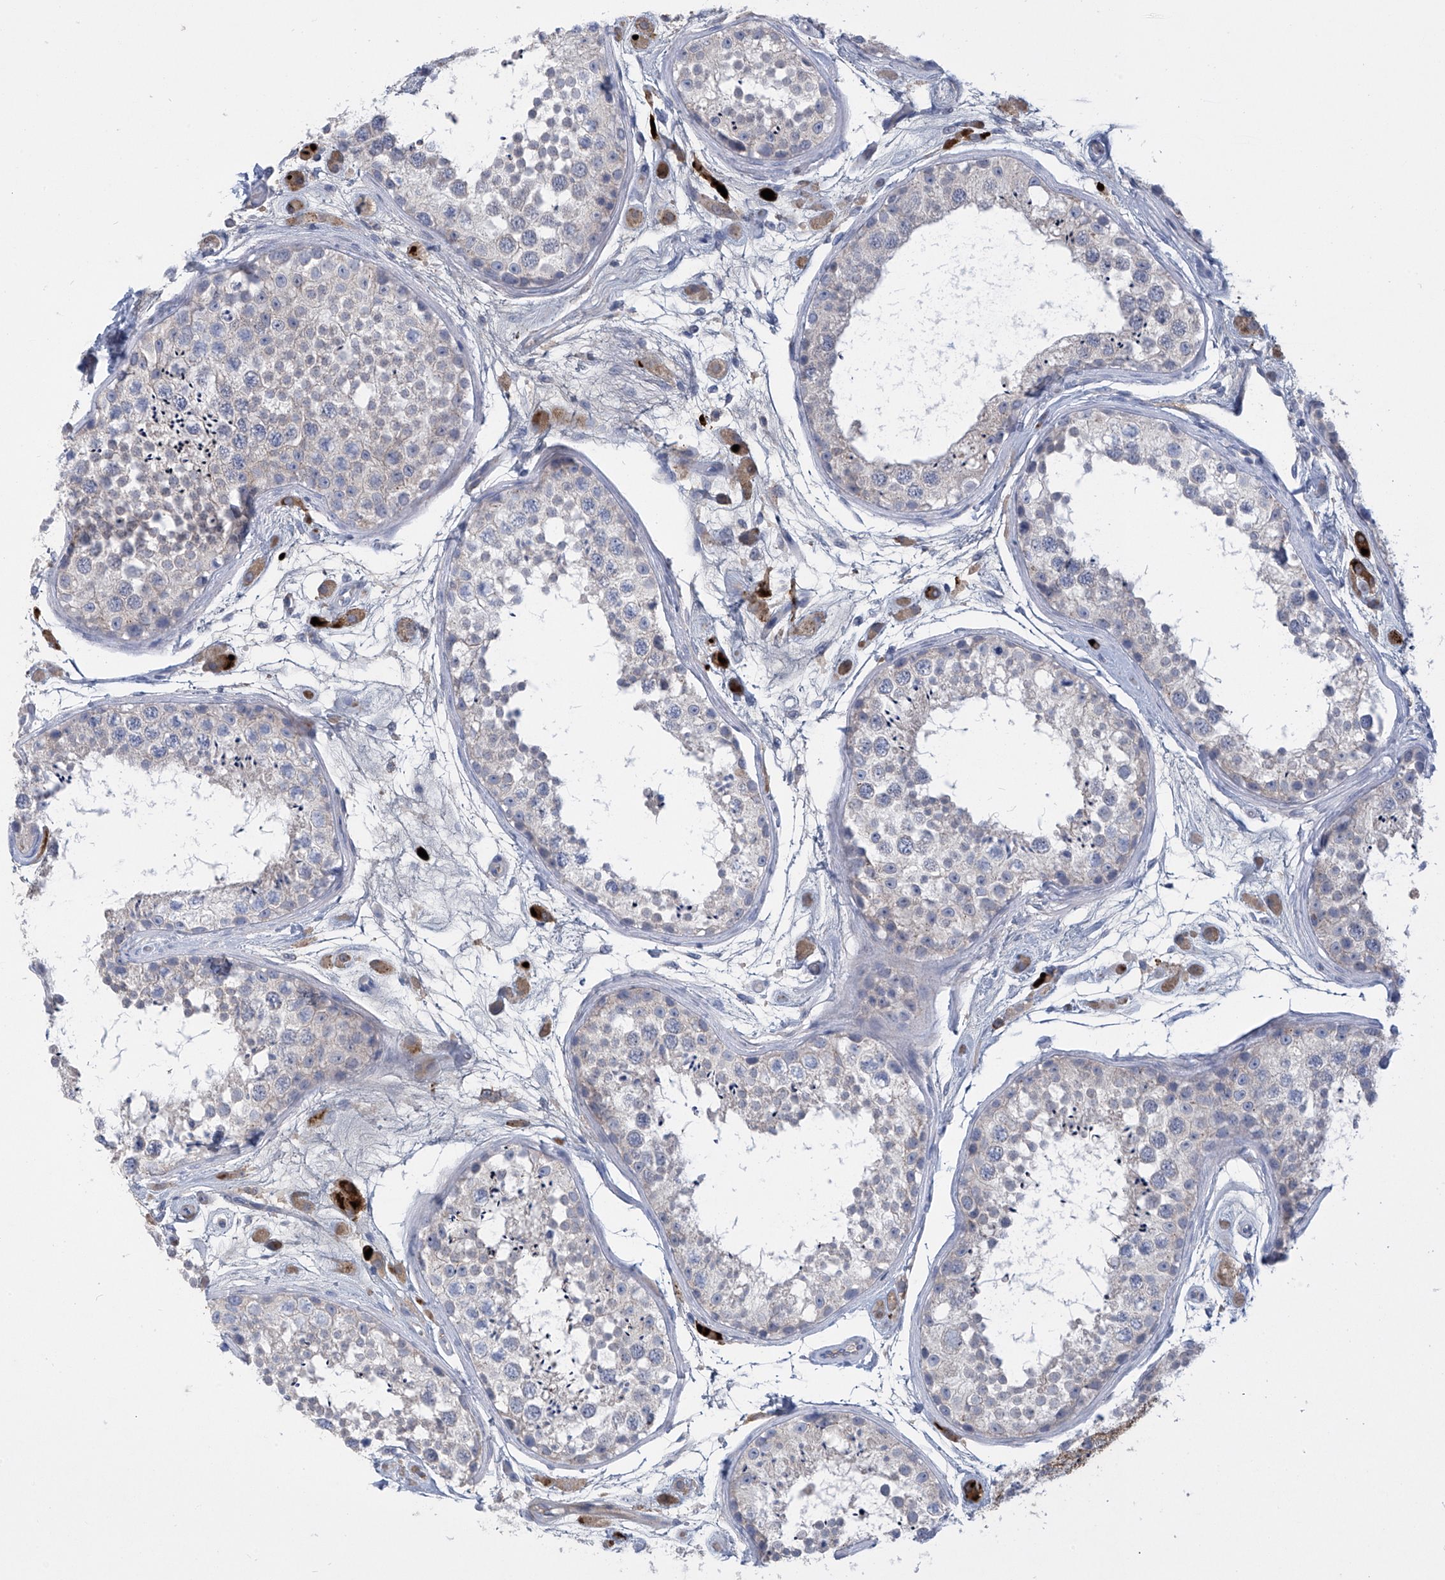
{"staining": {"intensity": "negative", "quantity": "none", "location": "none"}, "tissue": "testis", "cell_type": "Cells in seminiferous ducts", "image_type": "normal", "snomed": [{"axis": "morphology", "description": "Normal tissue, NOS"}, {"axis": "topography", "description": "Testis"}], "caption": "Protein analysis of benign testis displays no significant staining in cells in seminiferous ducts.", "gene": "SLCO4A1", "patient": {"sex": "male", "age": 25}}